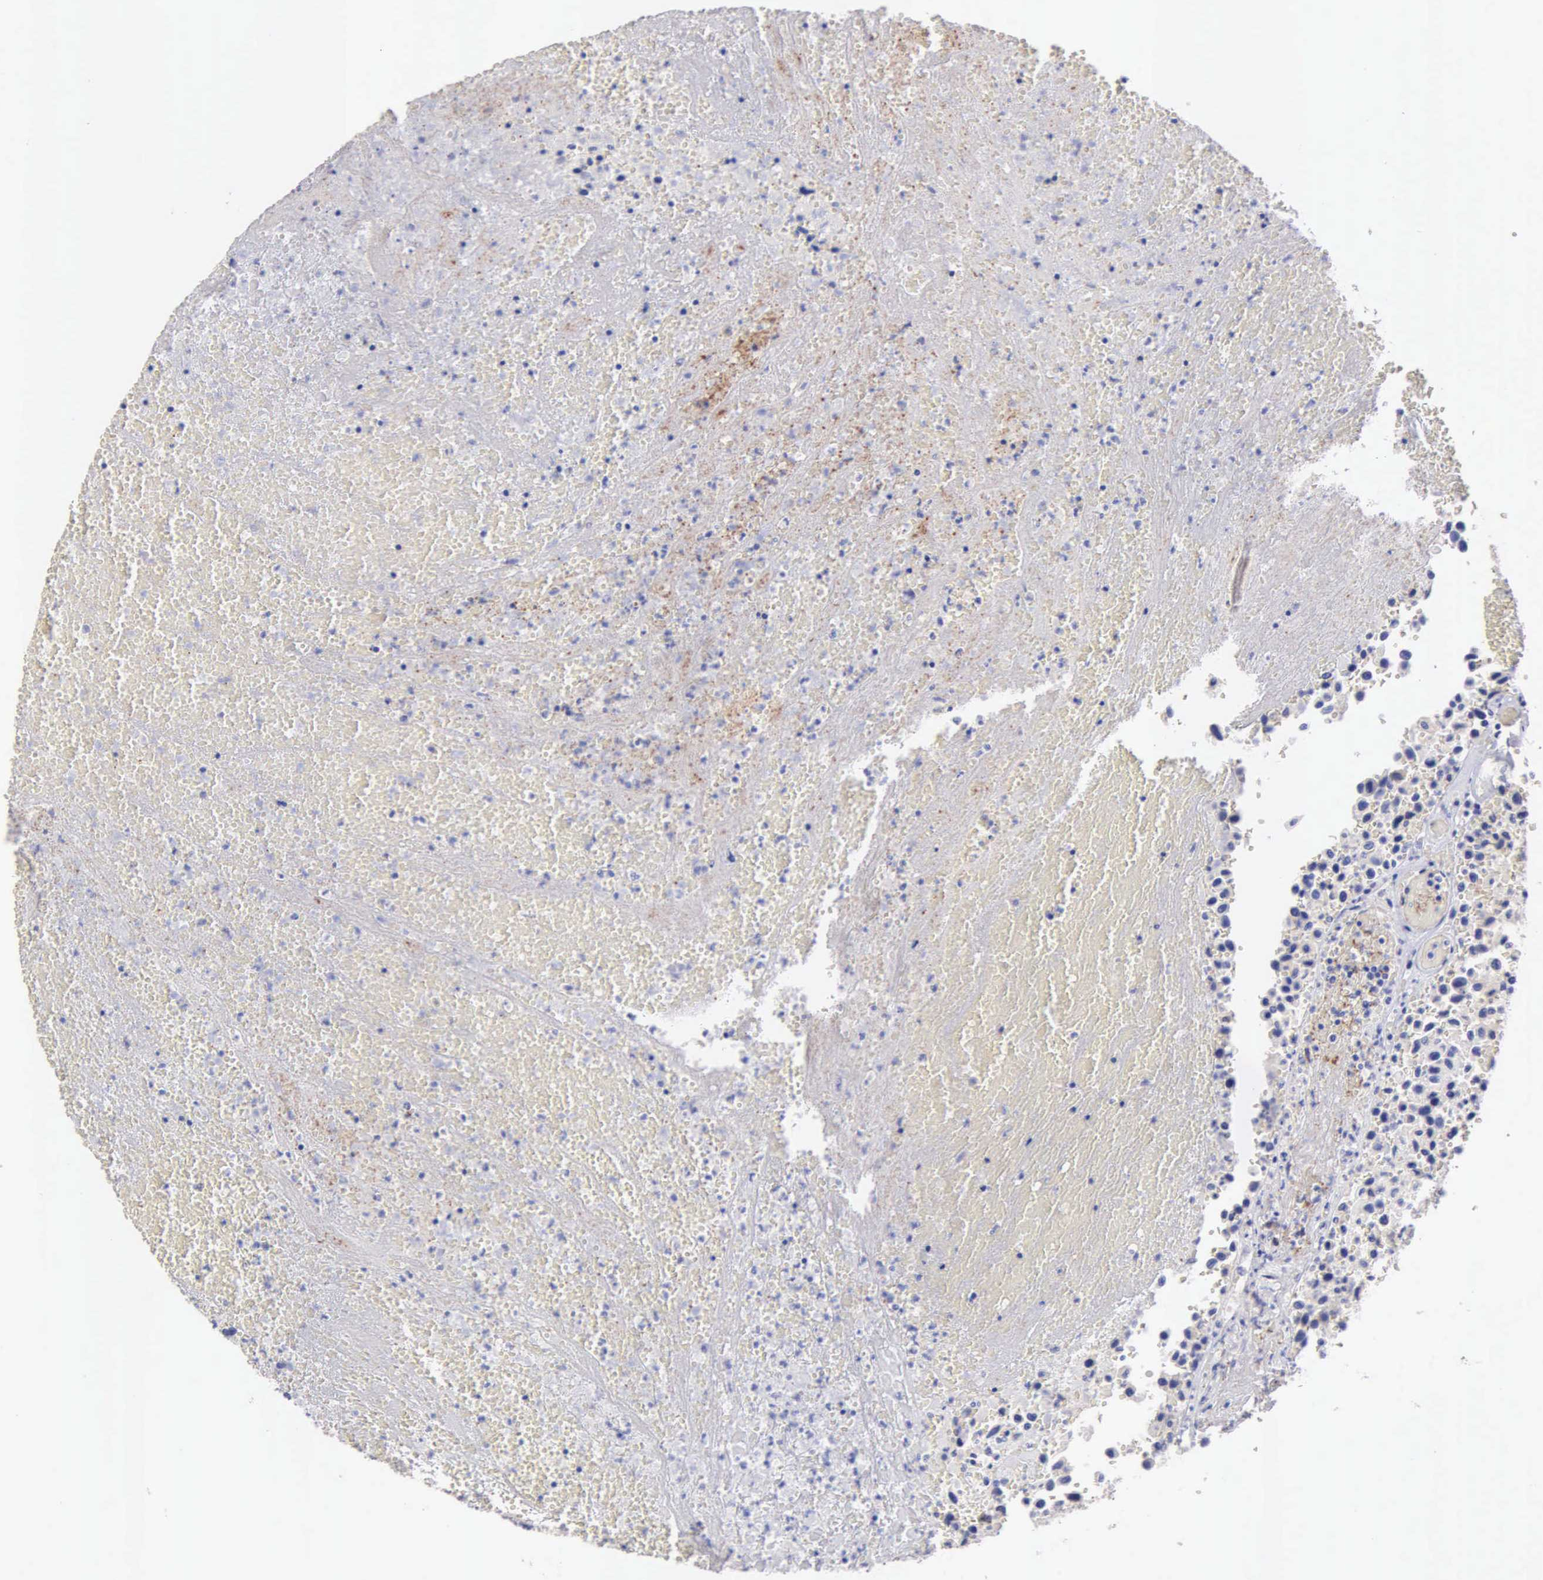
{"staining": {"intensity": "negative", "quantity": "none", "location": "none"}, "tissue": "urothelial cancer", "cell_type": "Tumor cells", "image_type": "cancer", "snomed": [{"axis": "morphology", "description": "Urothelial carcinoma, High grade"}, {"axis": "topography", "description": "Urinary bladder"}], "caption": "High power microscopy photomicrograph of an IHC micrograph of urothelial cancer, revealing no significant staining in tumor cells.", "gene": "APP", "patient": {"sex": "male", "age": 66}}